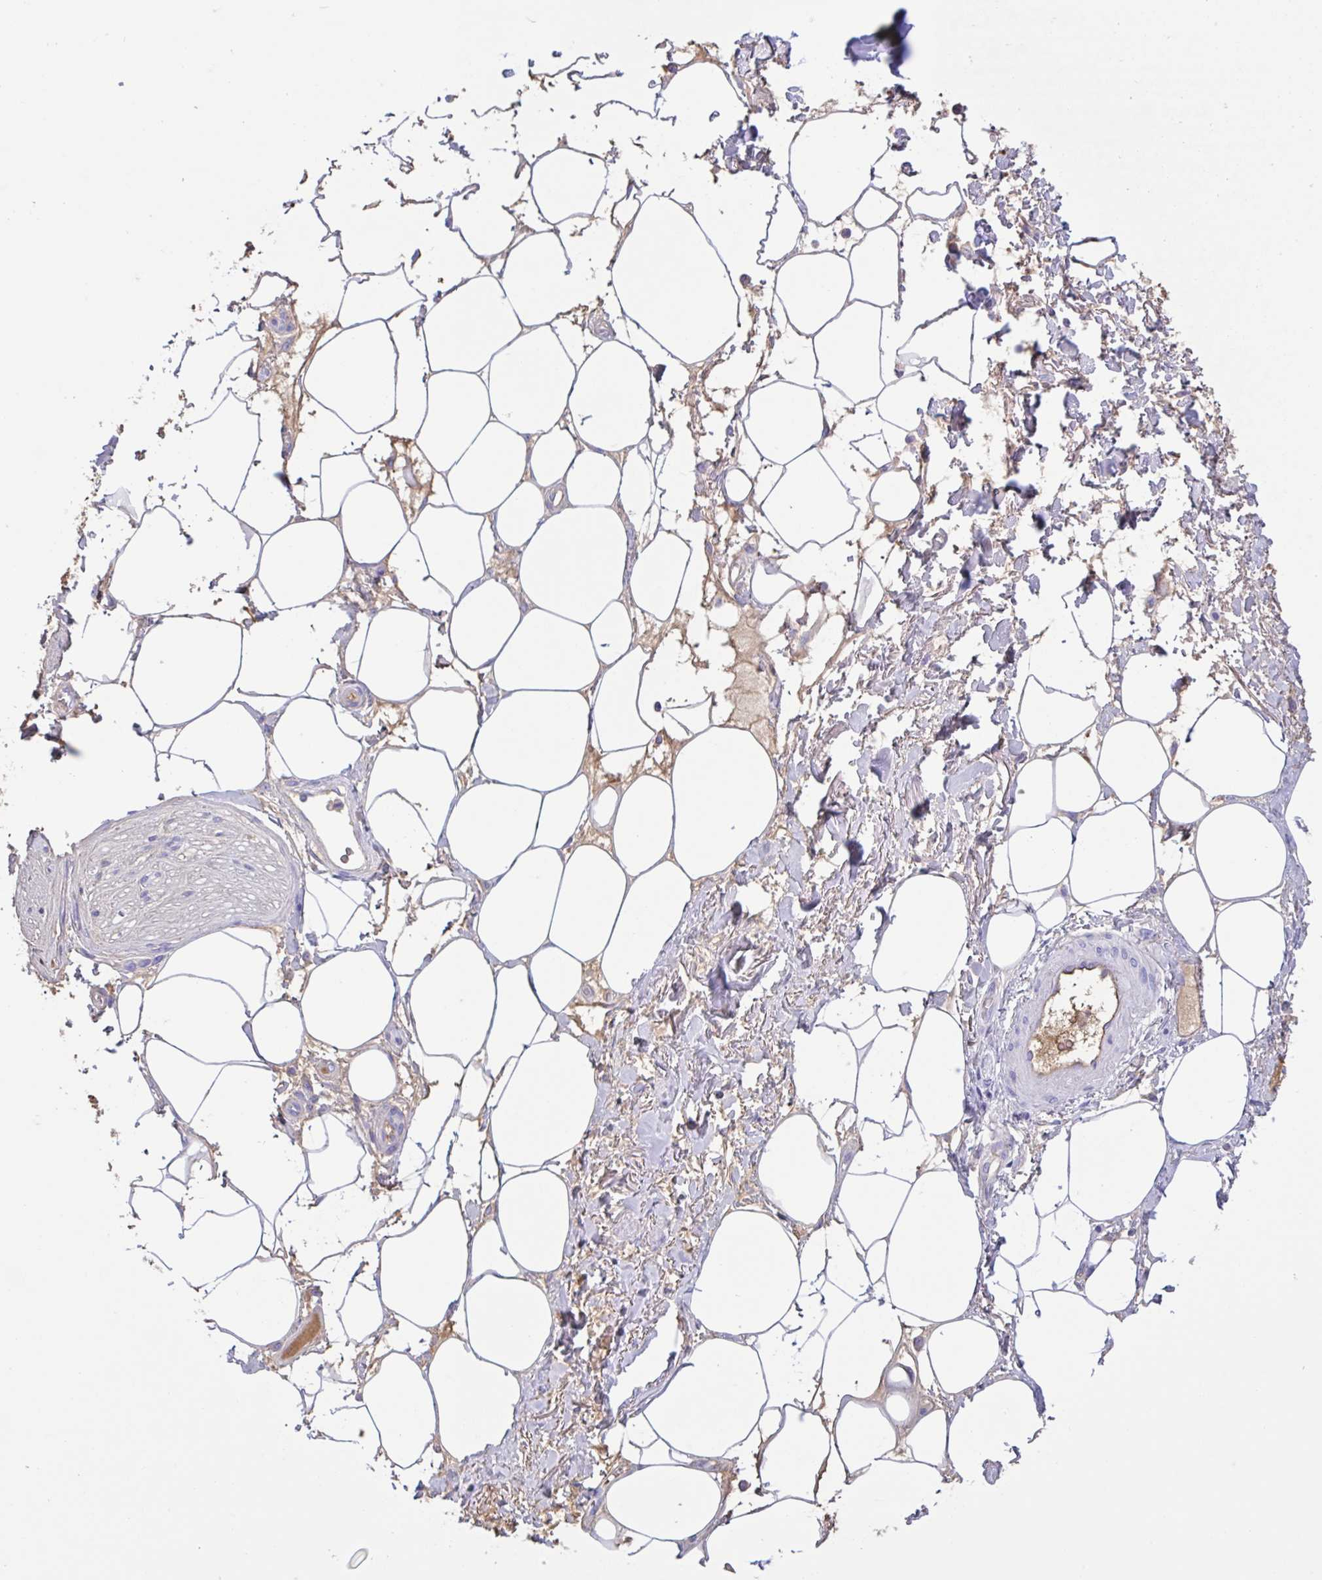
{"staining": {"intensity": "negative", "quantity": "none", "location": "none"}, "tissue": "adipose tissue", "cell_type": "Adipocytes", "image_type": "normal", "snomed": [{"axis": "morphology", "description": "Normal tissue, NOS"}, {"axis": "topography", "description": "Vagina"}, {"axis": "topography", "description": "Peripheral nerve tissue"}], "caption": "High power microscopy micrograph of an immunohistochemistry (IHC) histopathology image of unremarkable adipose tissue, revealing no significant expression in adipocytes. (DAB (3,3'-diaminobenzidine) IHC visualized using brightfield microscopy, high magnification).", "gene": "LARGE2", "patient": {"sex": "female", "age": 71}}